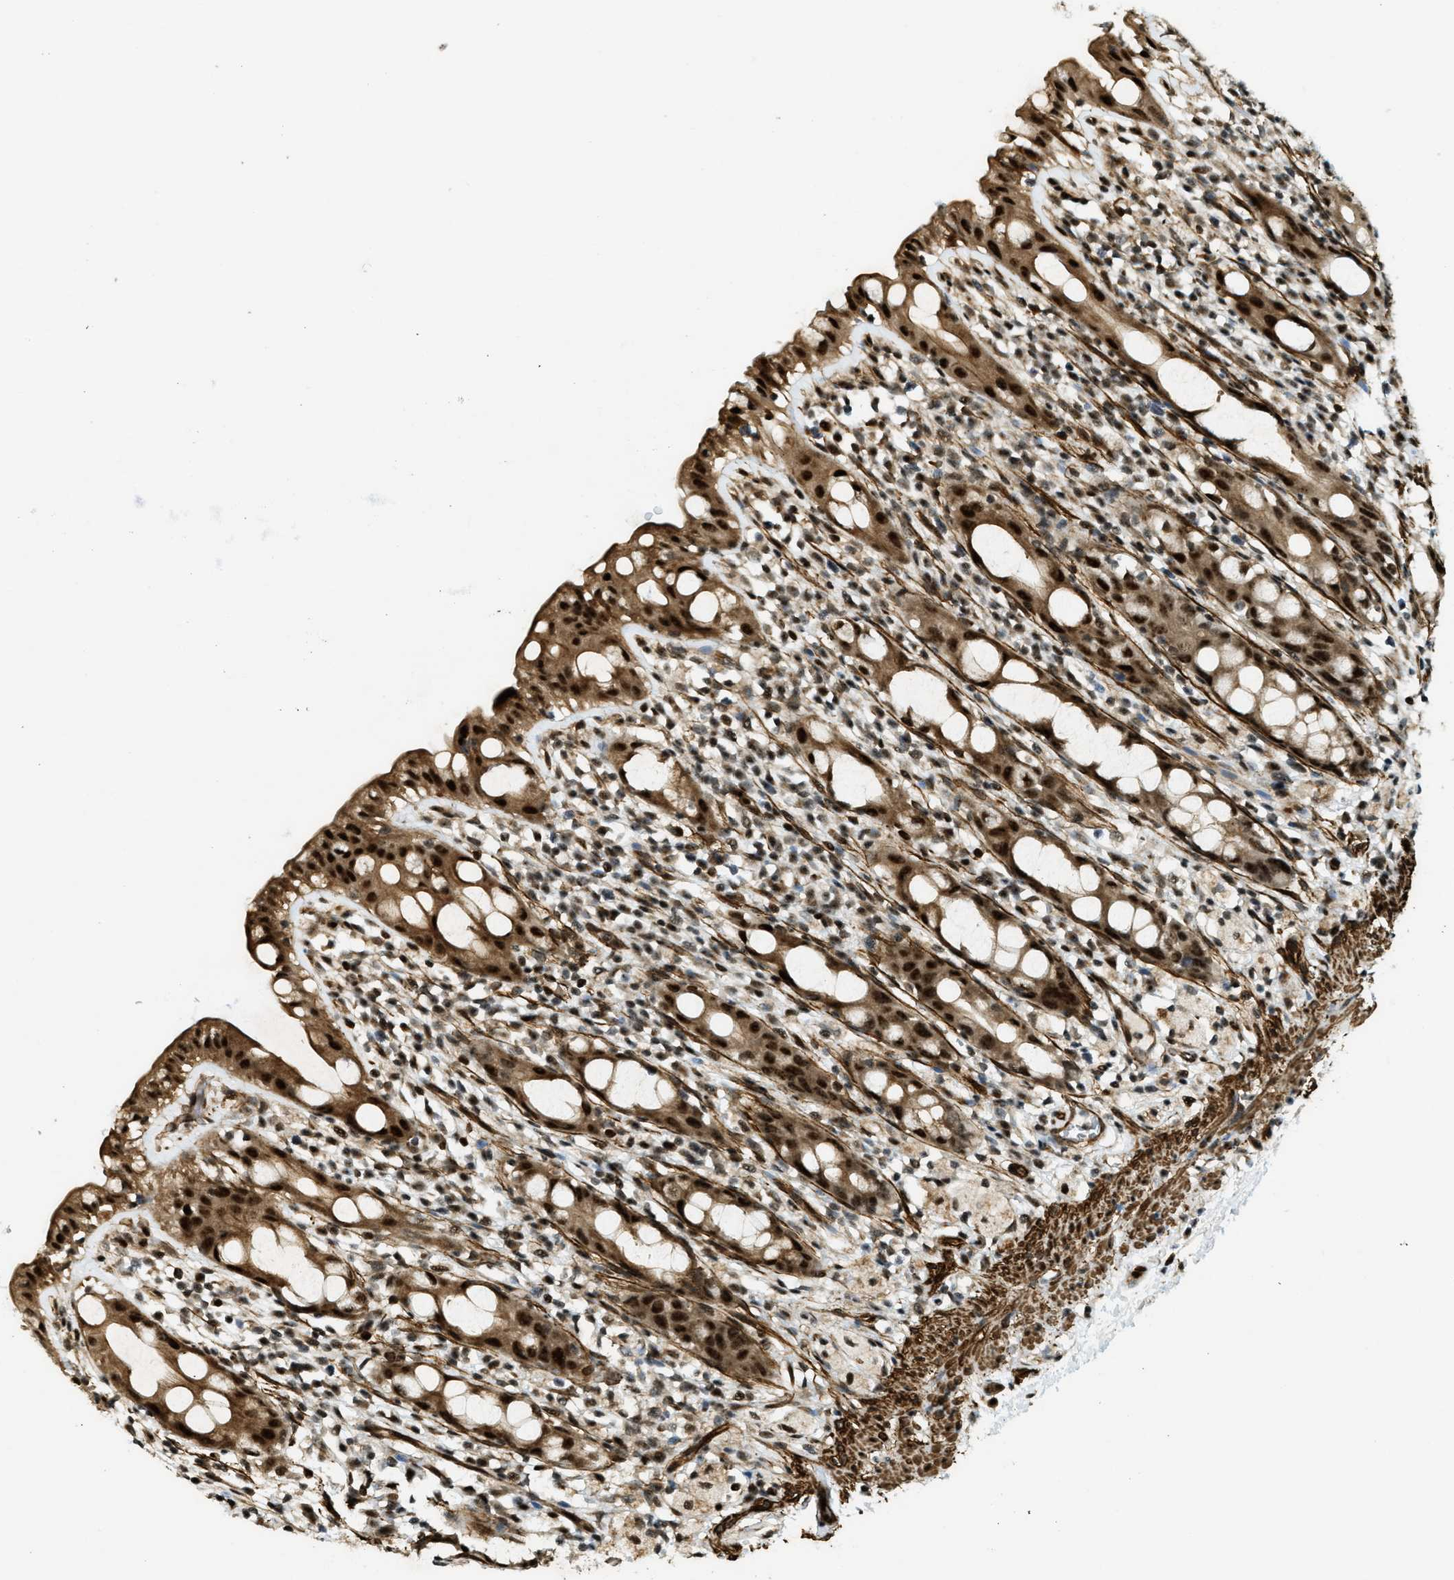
{"staining": {"intensity": "strong", "quantity": ">75%", "location": "cytoplasmic/membranous,nuclear"}, "tissue": "rectum", "cell_type": "Glandular cells", "image_type": "normal", "snomed": [{"axis": "morphology", "description": "Normal tissue, NOS"}, {"axis": "topography", "description": "Rectum"}], "caption": "Human rectum stained with a brown dye exhibits strong cytoplasmic/membranous,nuclear positive positivity in approximately >75% of glandular cells.", "gene": "CFAP36", "patient": {"sex": "male", "age": 44}}